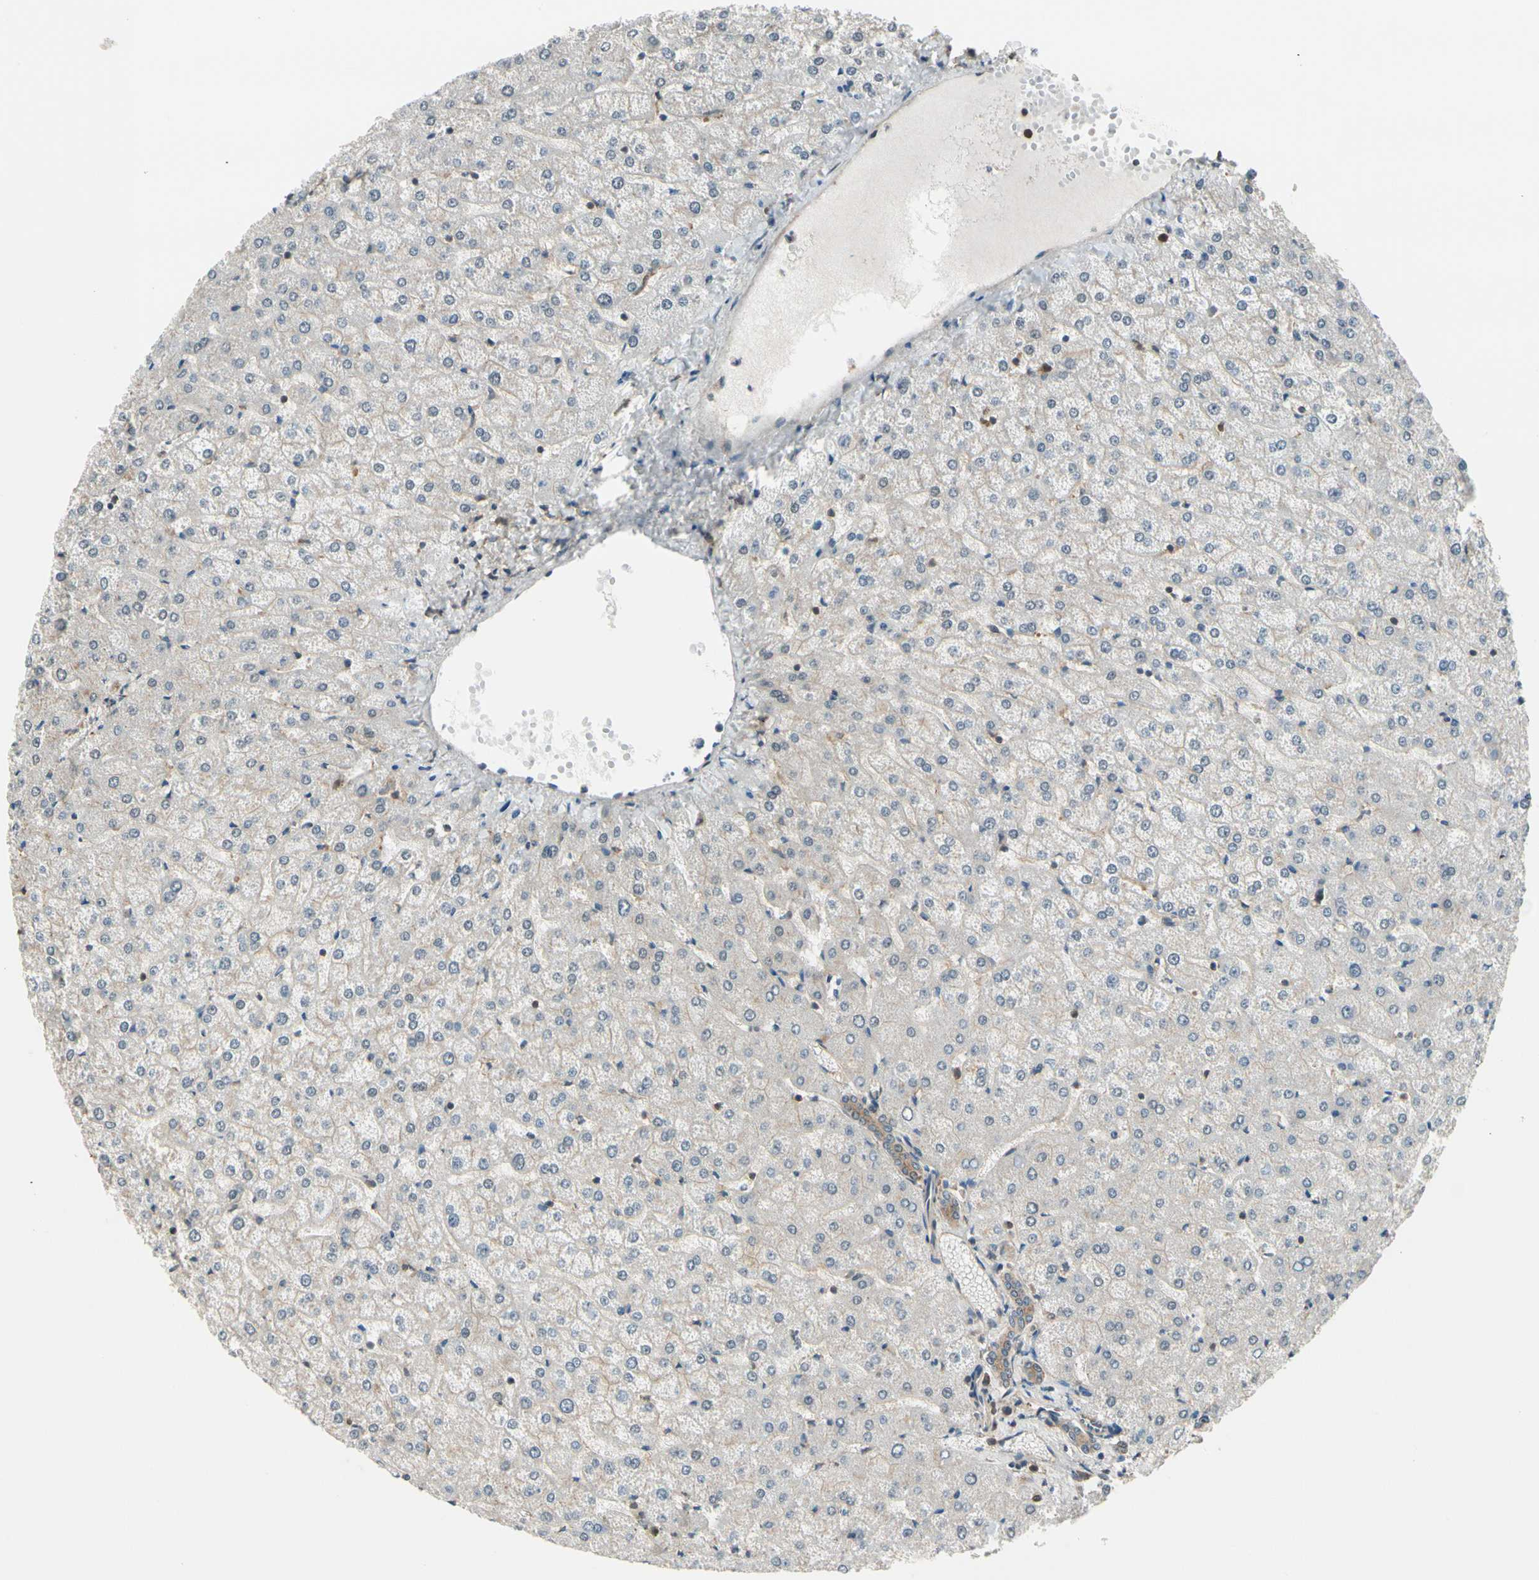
{"staining": {"intensity": "moderate", "quantity": "25%-75%", "location": "cytoplasmic/membranous"}, "tissue": "liver", "cell_type": "Cholangiocytes", "image_type": "normal", "snomed": [{"axis": "morphology", "description": "Normal tissue, NOS"}, {"axis": "topography", "description": "Liver"}], "caption": "Moderate cytoplasmic/membranous positivity is present in approximately 25%-75% of cholangiocytes in normal liver.", "gene": "EPS15", "patient": {"sex": "female", "age": 32}}